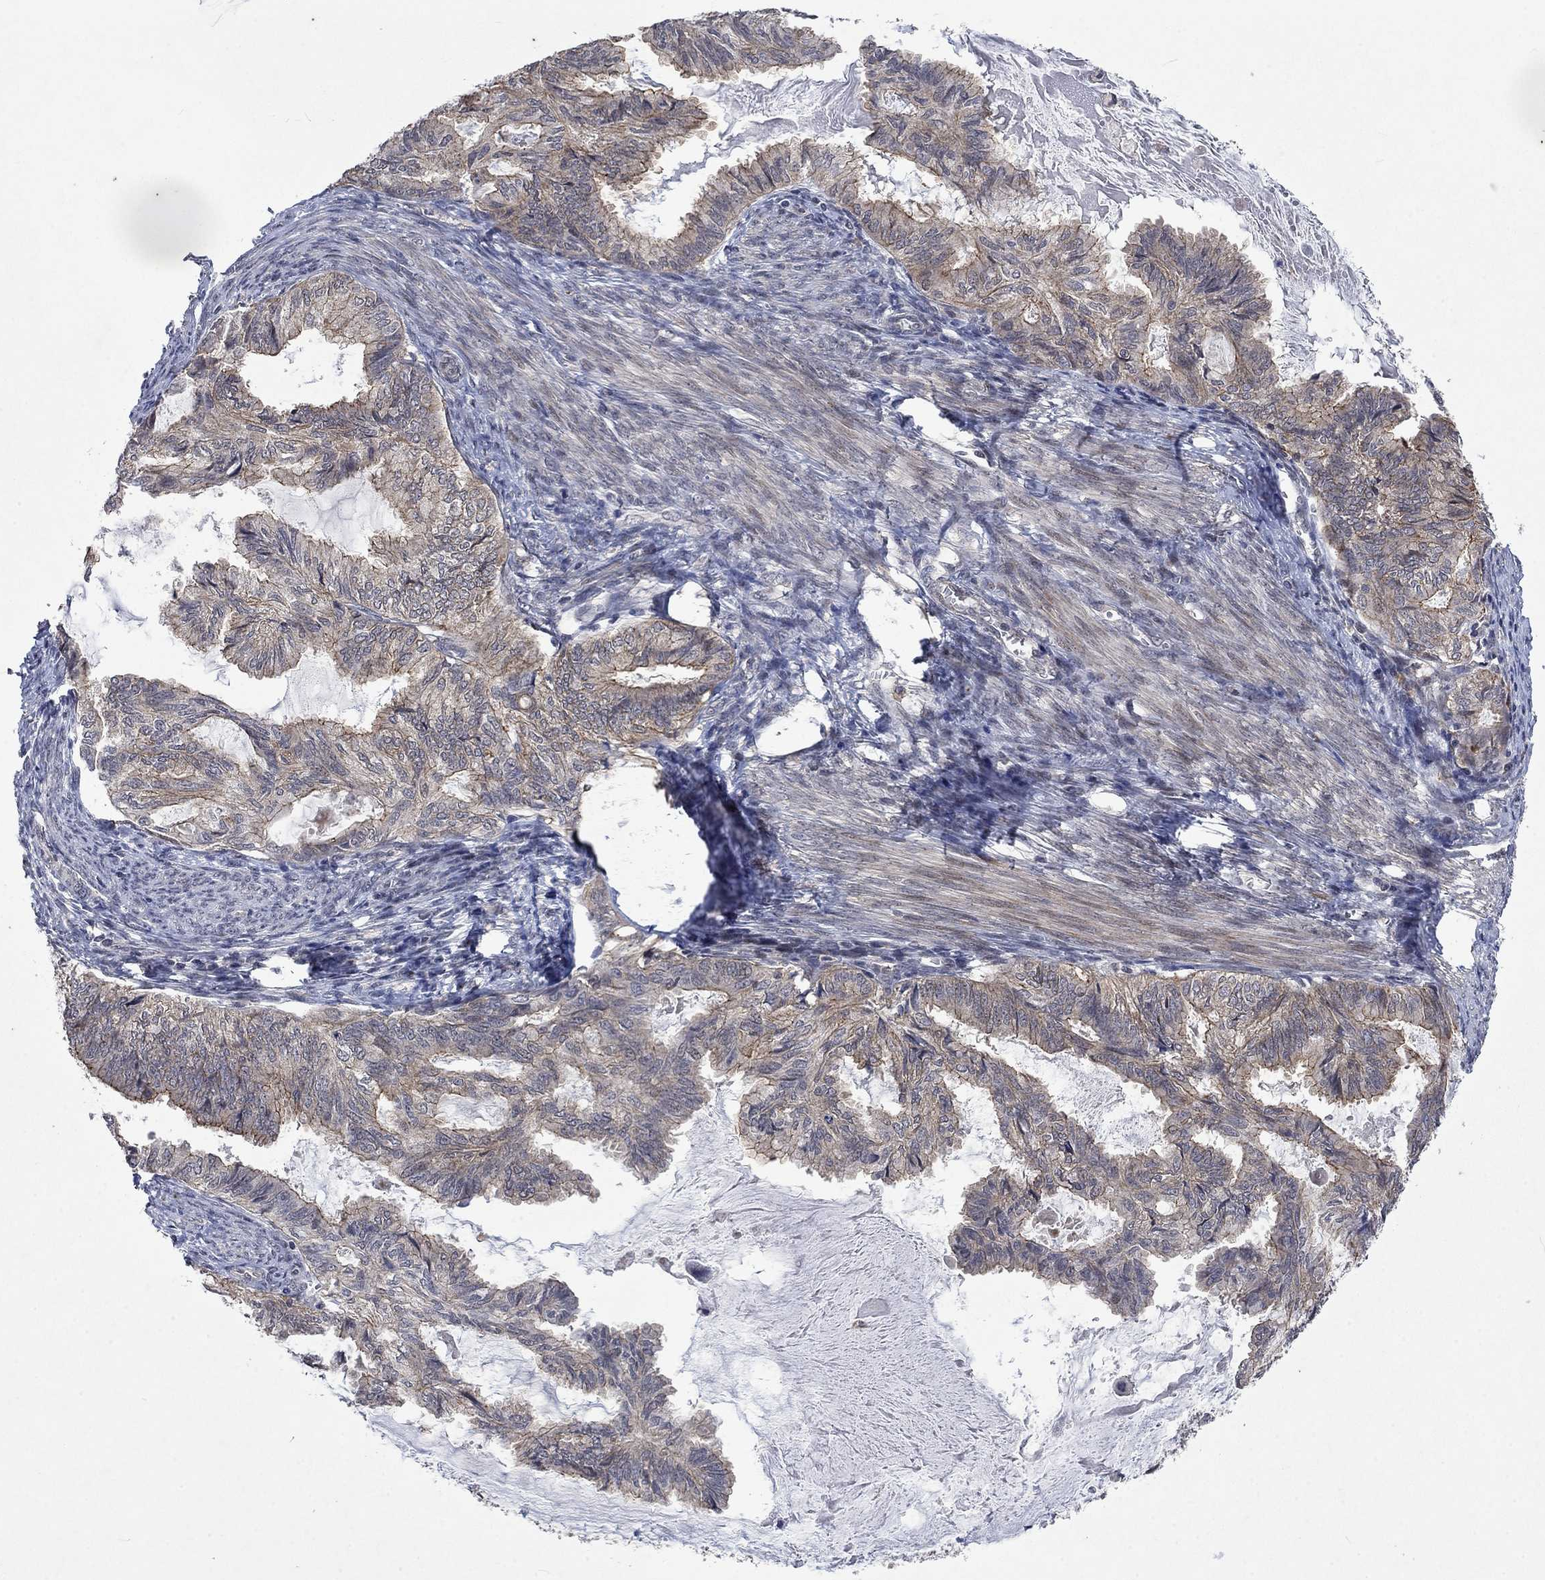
{"staining": {"intensity": "moderate", "quantity": "<25%", "location": "cytoplasmic/membranous"}, "tissue": "endometrial cancer", "cell_type": "Tumor cells", "image_type": "cancer", "snomed": [{"axis": "morphology", "description": "Adenocarcinoma, NOS"}, {"axis": "topography", "description": "Endometrium"}], "caption": "This is an image of IHC staining of adenocarcinoma (endometrial), which shows moderate positivity in the cytoplasmic/membranous of tumor cells.", "gene": "PPP1R9A", "patient": {"sex": "female", "age": 86}}